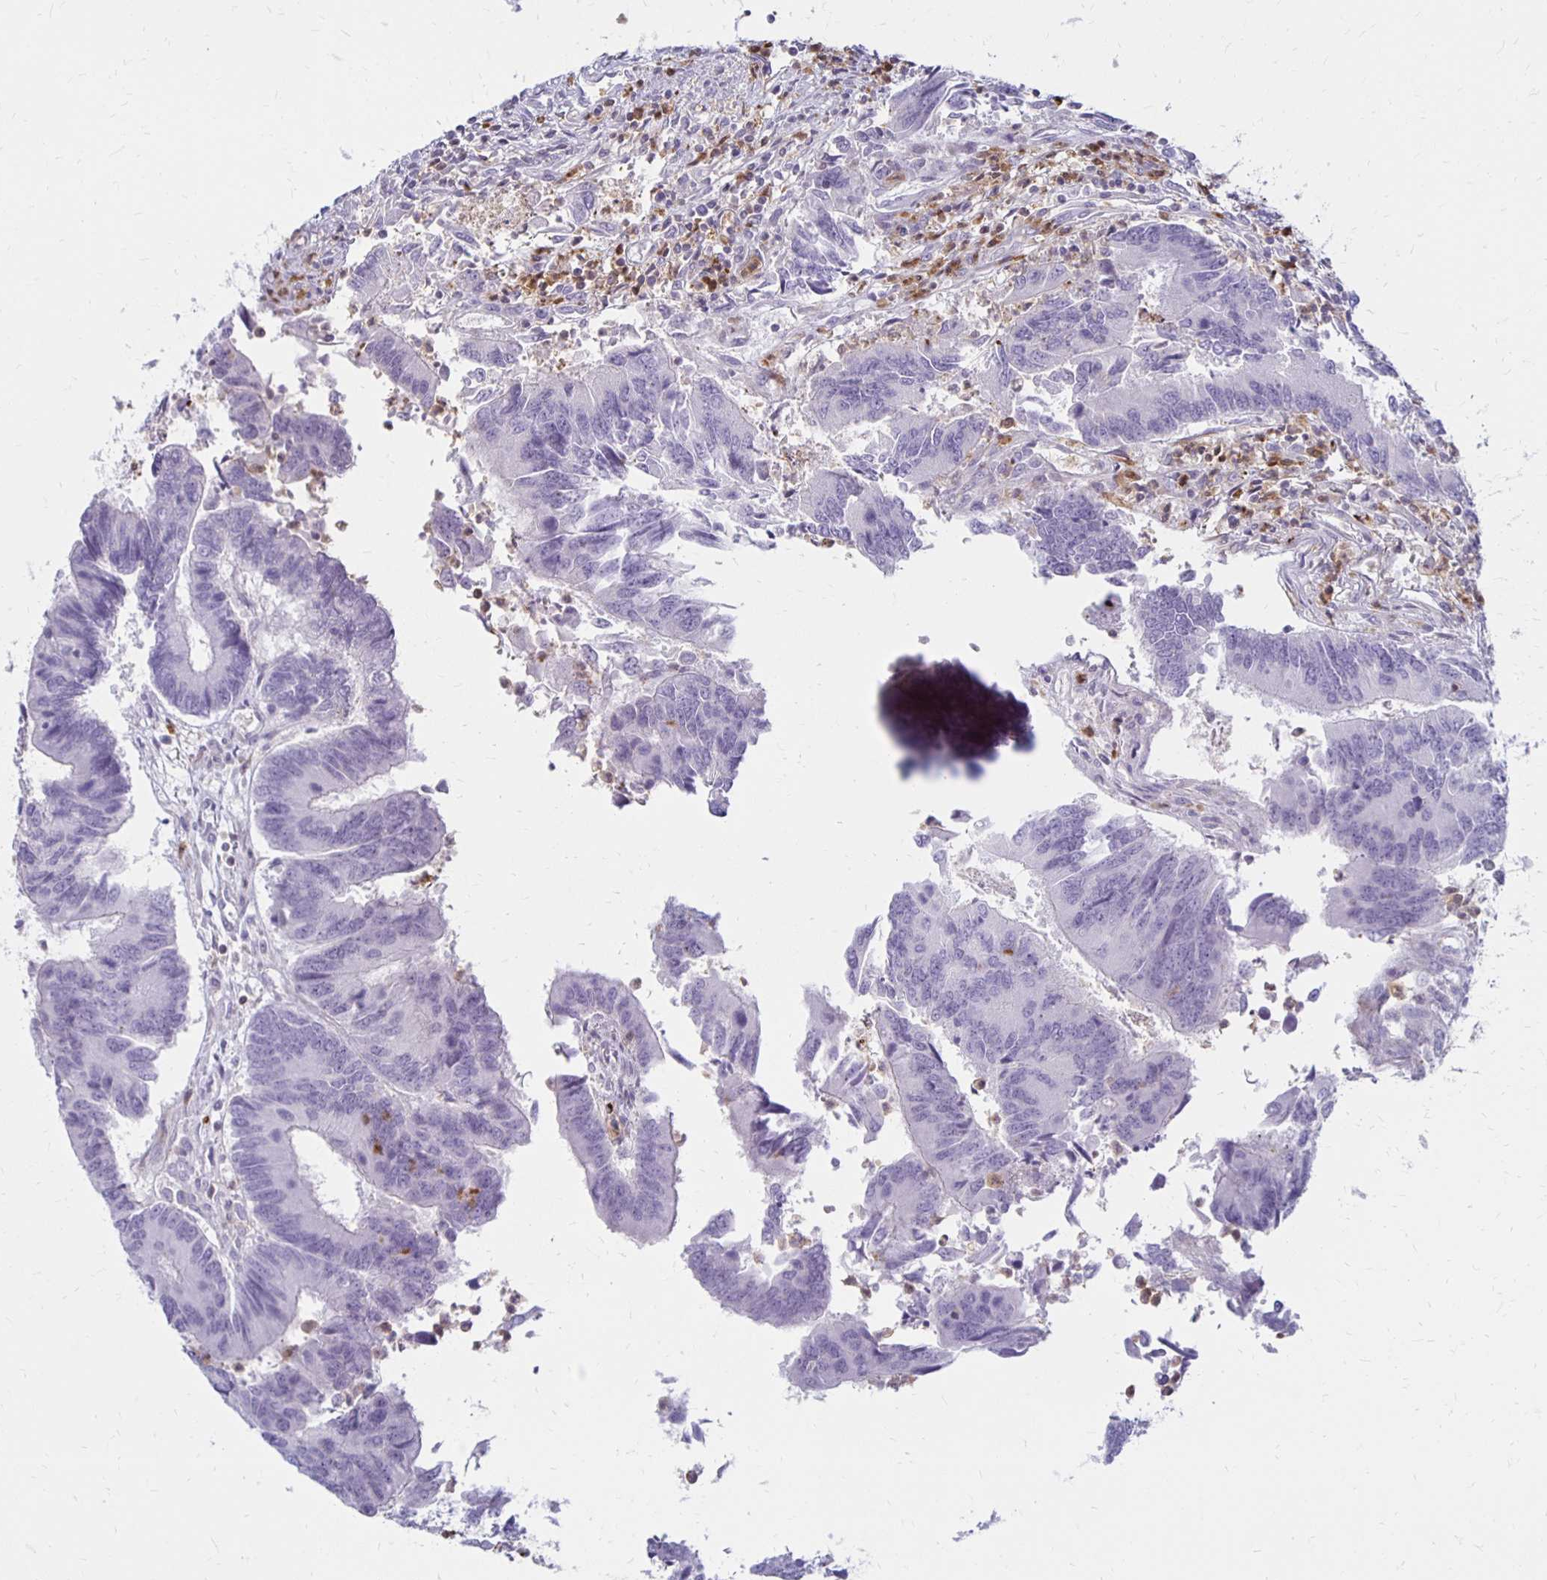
{"staining": {"intensity": "negative", "quantity": "none", "location": "none"}, "tissue": "colorectal cancer", "cell_type": "Tumor cells", "image_type": "cancer", "snomed": [{"axis": "morphology", "description": "Adenocarcinoma, NOS"}, {"axis": "topography", "description": "Colon"}], "caption": "Colorectal cancer stained for a protein using IHC reveals no staining tumor cells.", "gene": "CCL21", "patient": {"sex": "female", "age": 67}}